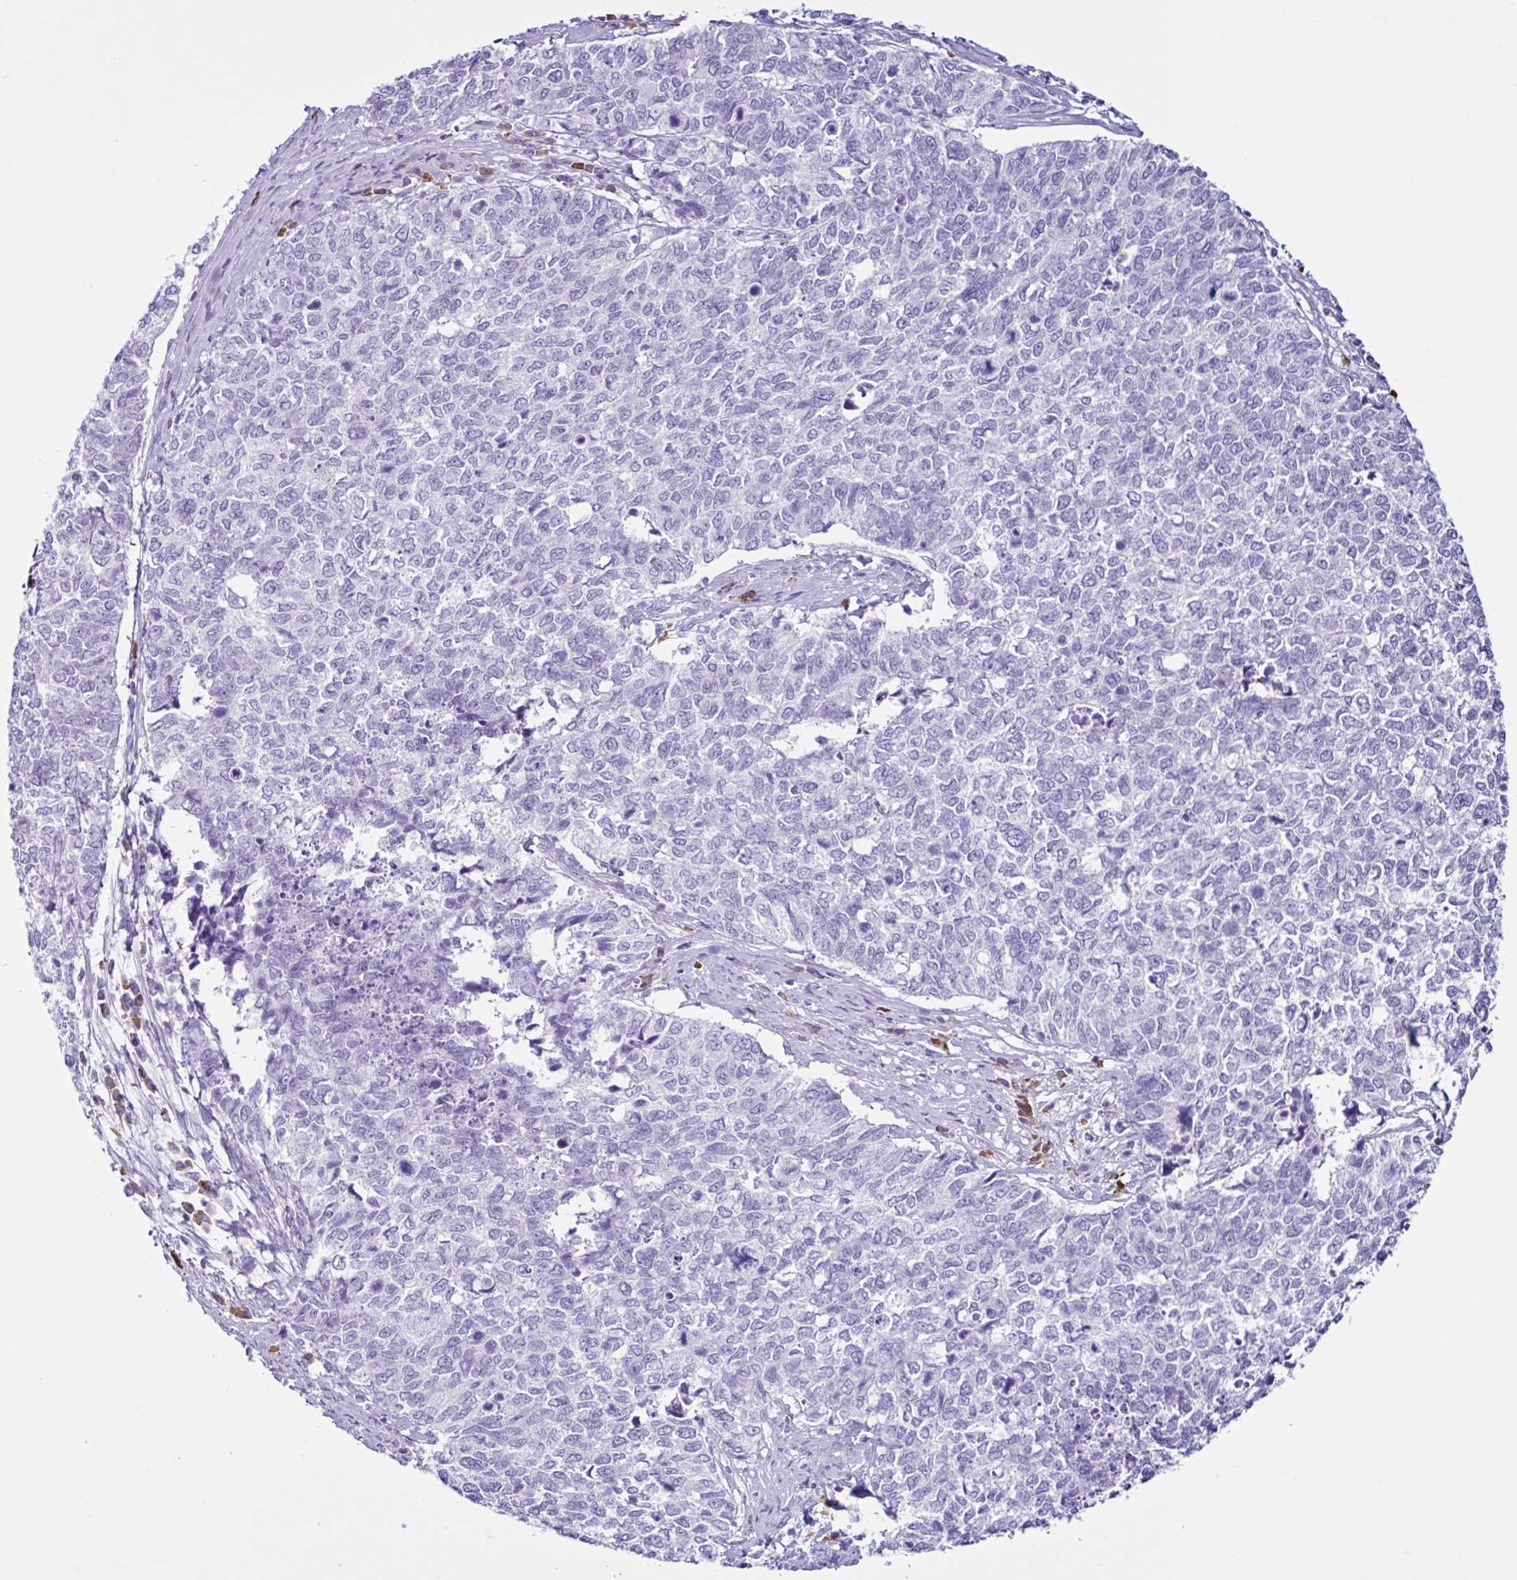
{"staining": {"intensity": "negative", "quantity": "none", "location": "none"}, "tissue": "cervical cancer", "cell_type": "Tumor cells", "image_type": "cancer", "snomed": [{"axis": "morphology", "description": "Adenocarcinoma, NOS"}, {"axis": "topography", "description": "Cervix"}], "caption": "Immunohistochemical staining of human adenocarcinoma (cervical) displays no significant positivity in tumor cells.", "gene": "PIGF", "patient": {"sex": "female", "age": 63}}